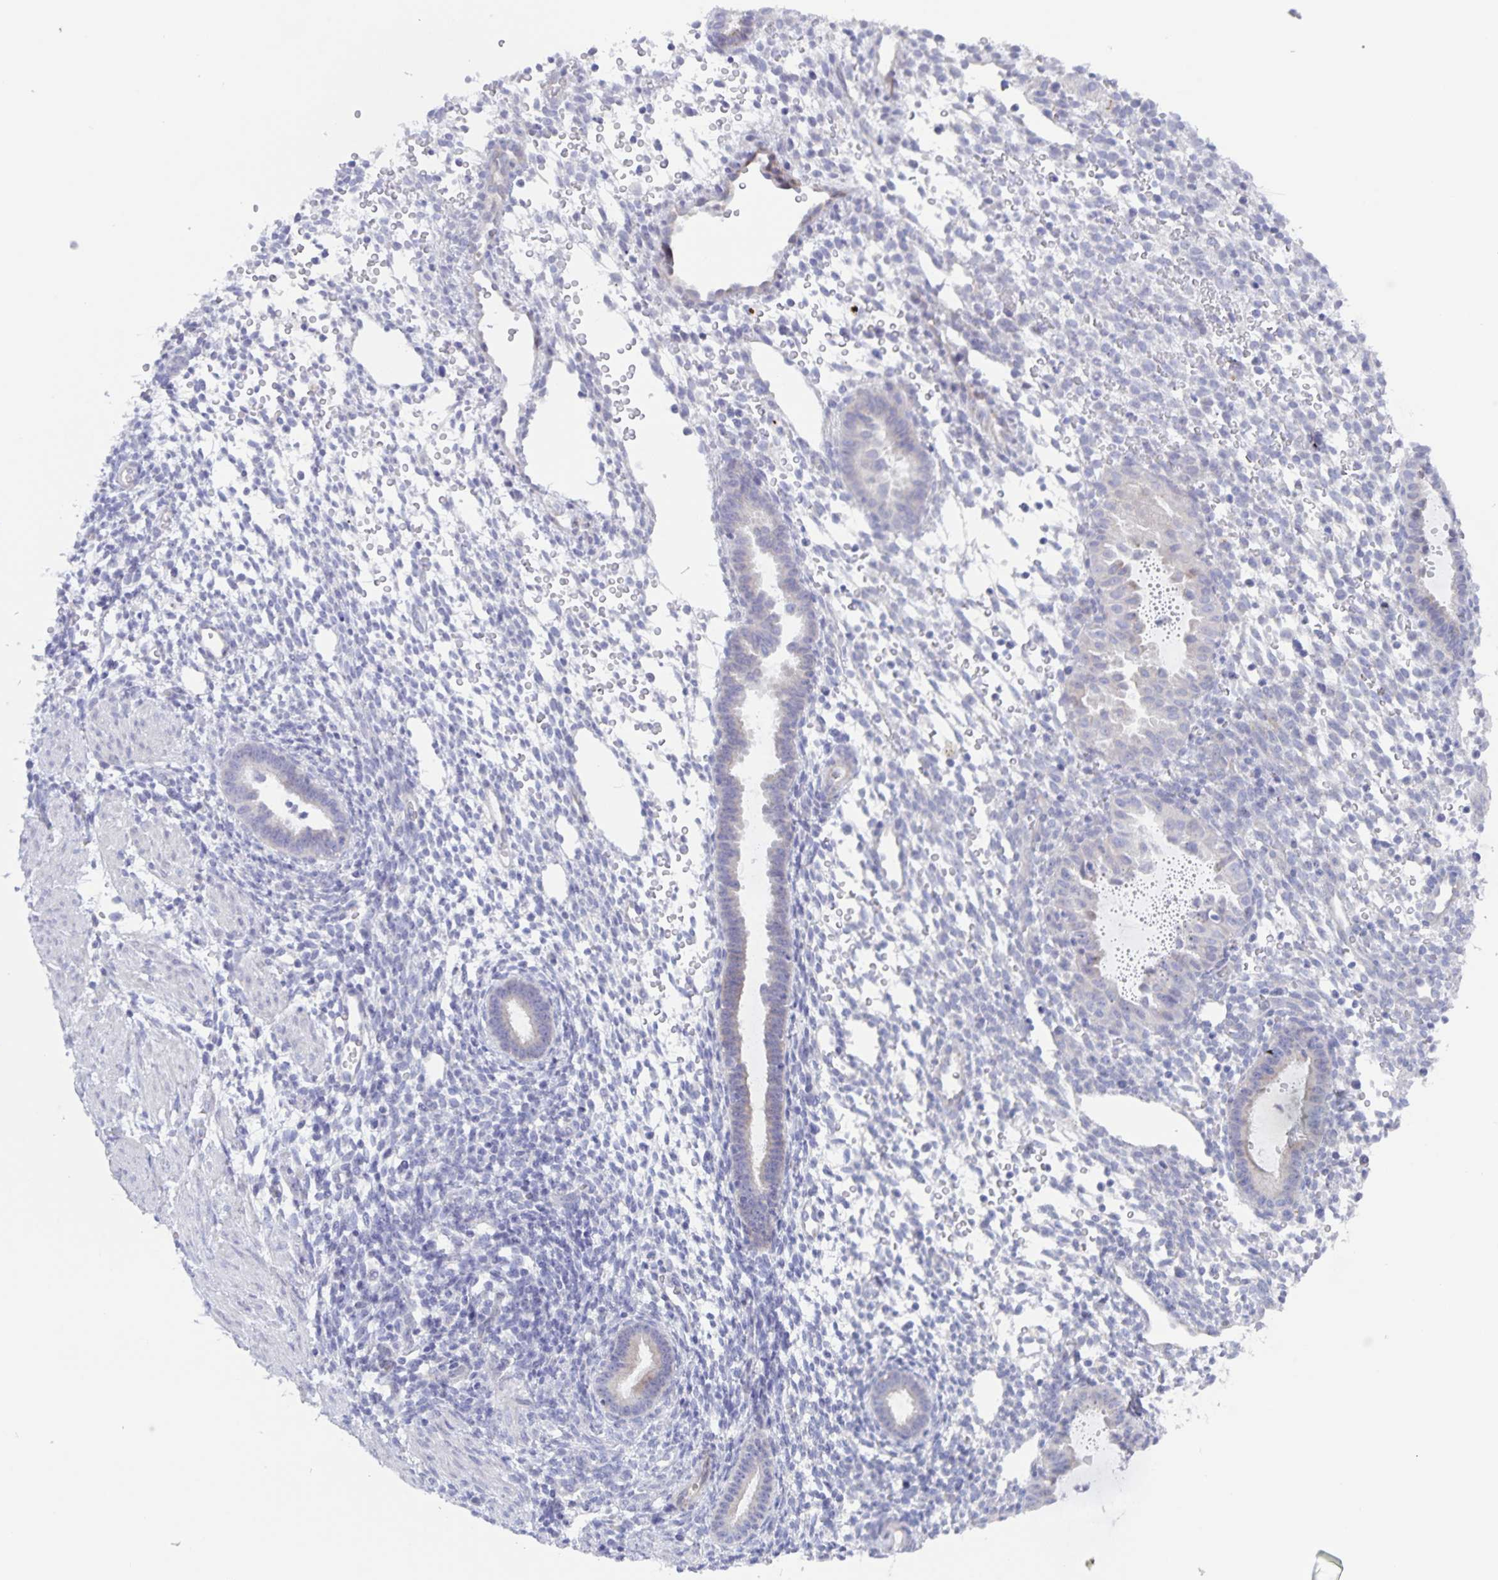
{"staining": {"intensity": "negative", "quantity": "none", "location": "none"}, "tissue": "endometrium", "cell_type": "Cells in endometrial stroma", "image_type": "normal", "snomed": [{"axis": "morphology", "description": "Normal tissue, NOS"}, {"axis": "topography", "description": "Endometrium"}], "caption": "IHC photomicrograph of benign endometrium stained for a protein (brown), which shows no staining in cells in endometrial stroma. (Stains: DAB immunohistochemistry with hematoxylin counter stain, Microscopy: brightfield microscopy at high magnification).", "gene": "AQP4", "patient": {"sex": "female", "age": 36}}